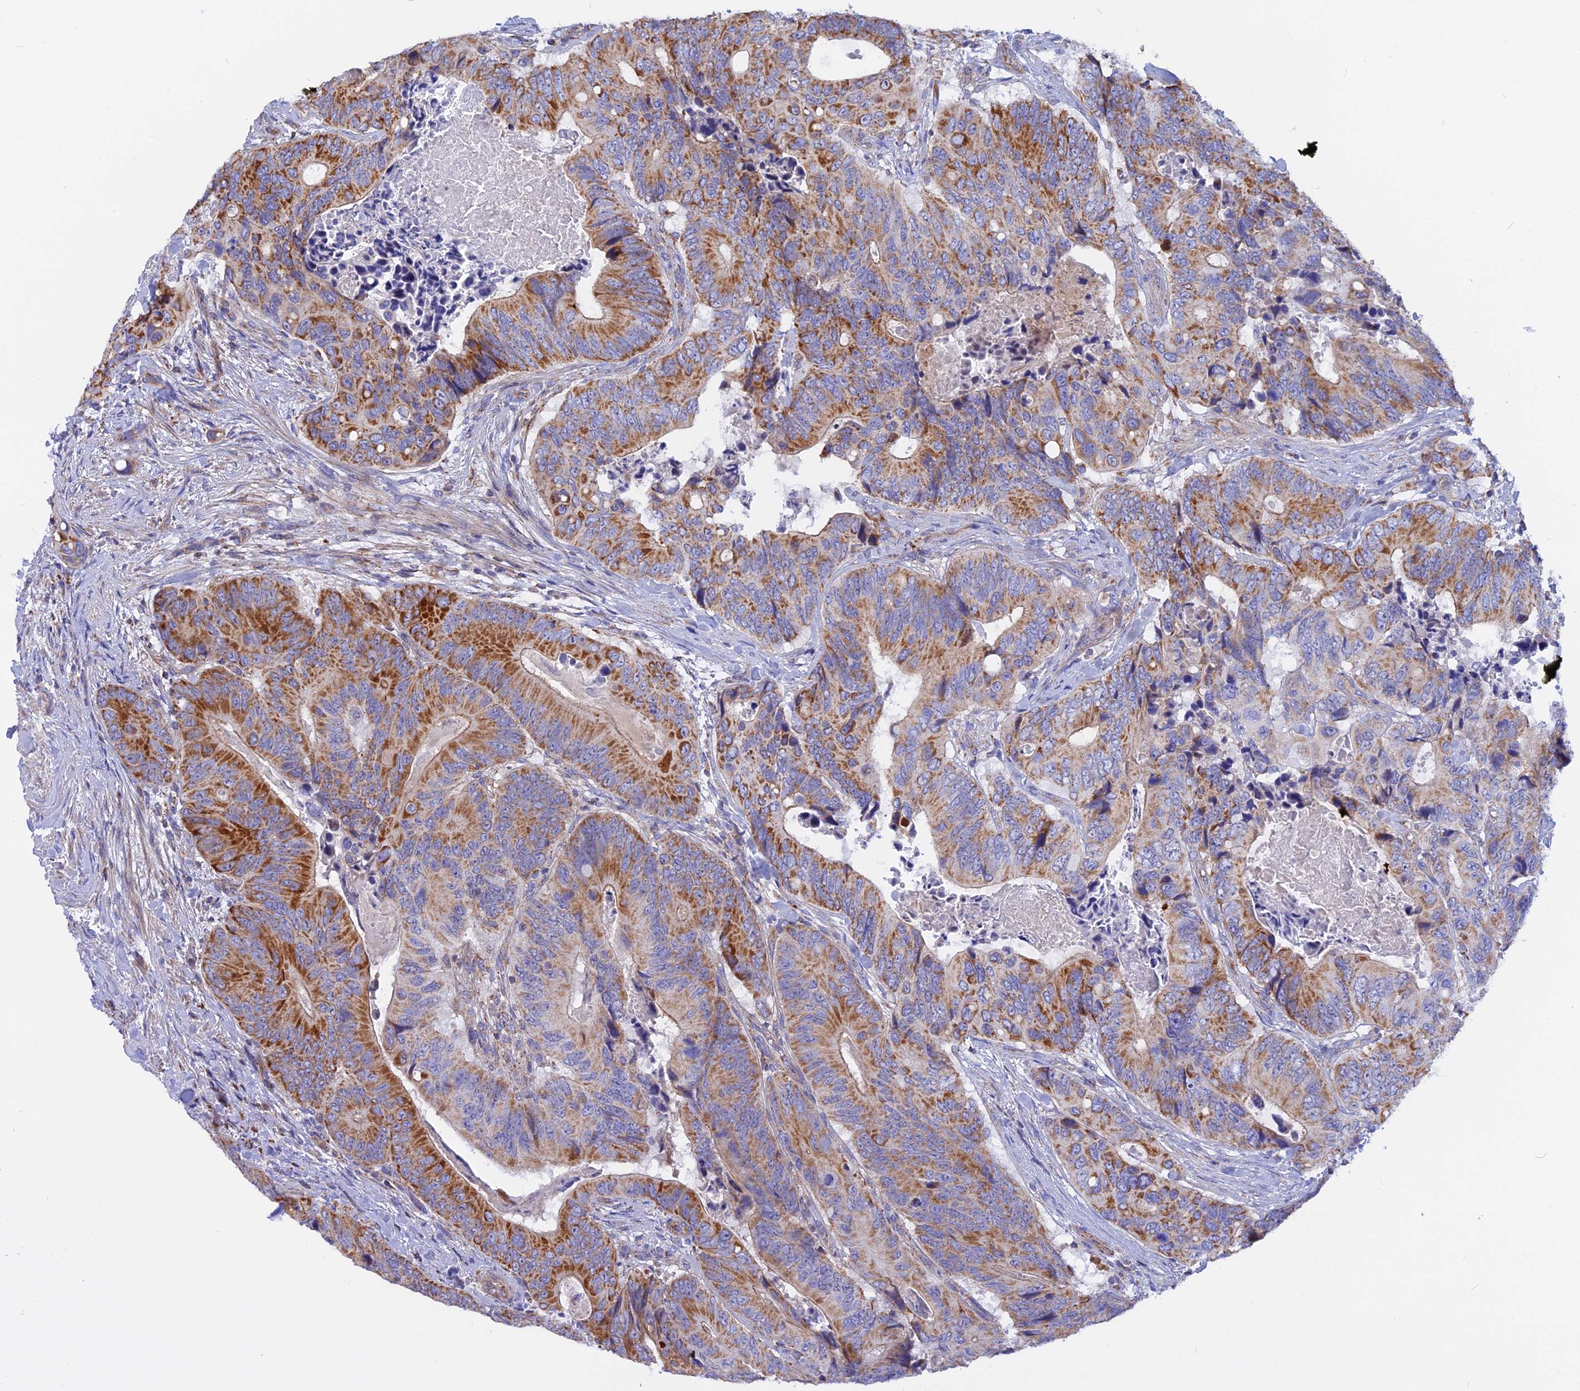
{"staining": {"intensity": "strong", "quantity": ">75%", "location": "cytoplasmic/membranous"}, "tissue": "colorectal cancer", "cell_type": "Tumor cells", "image_type": "cancer", "snomed": [{"axis": "morphology", "description": "Adenocarcinoma, NOS"}, {"axis": "topography", "description": "Colon"}], "caption": "DAB immunohistochemical staining of human adenocarcinoma (colorectal) demonstrates strong cytoplasmic/membranous protein staining in about >75% of tumor cells. The protein of interest is shown in brown color, while the nuclei are stained blue.", "gene": "GCDH", "patient": {"sex": "male", "age": 84}}